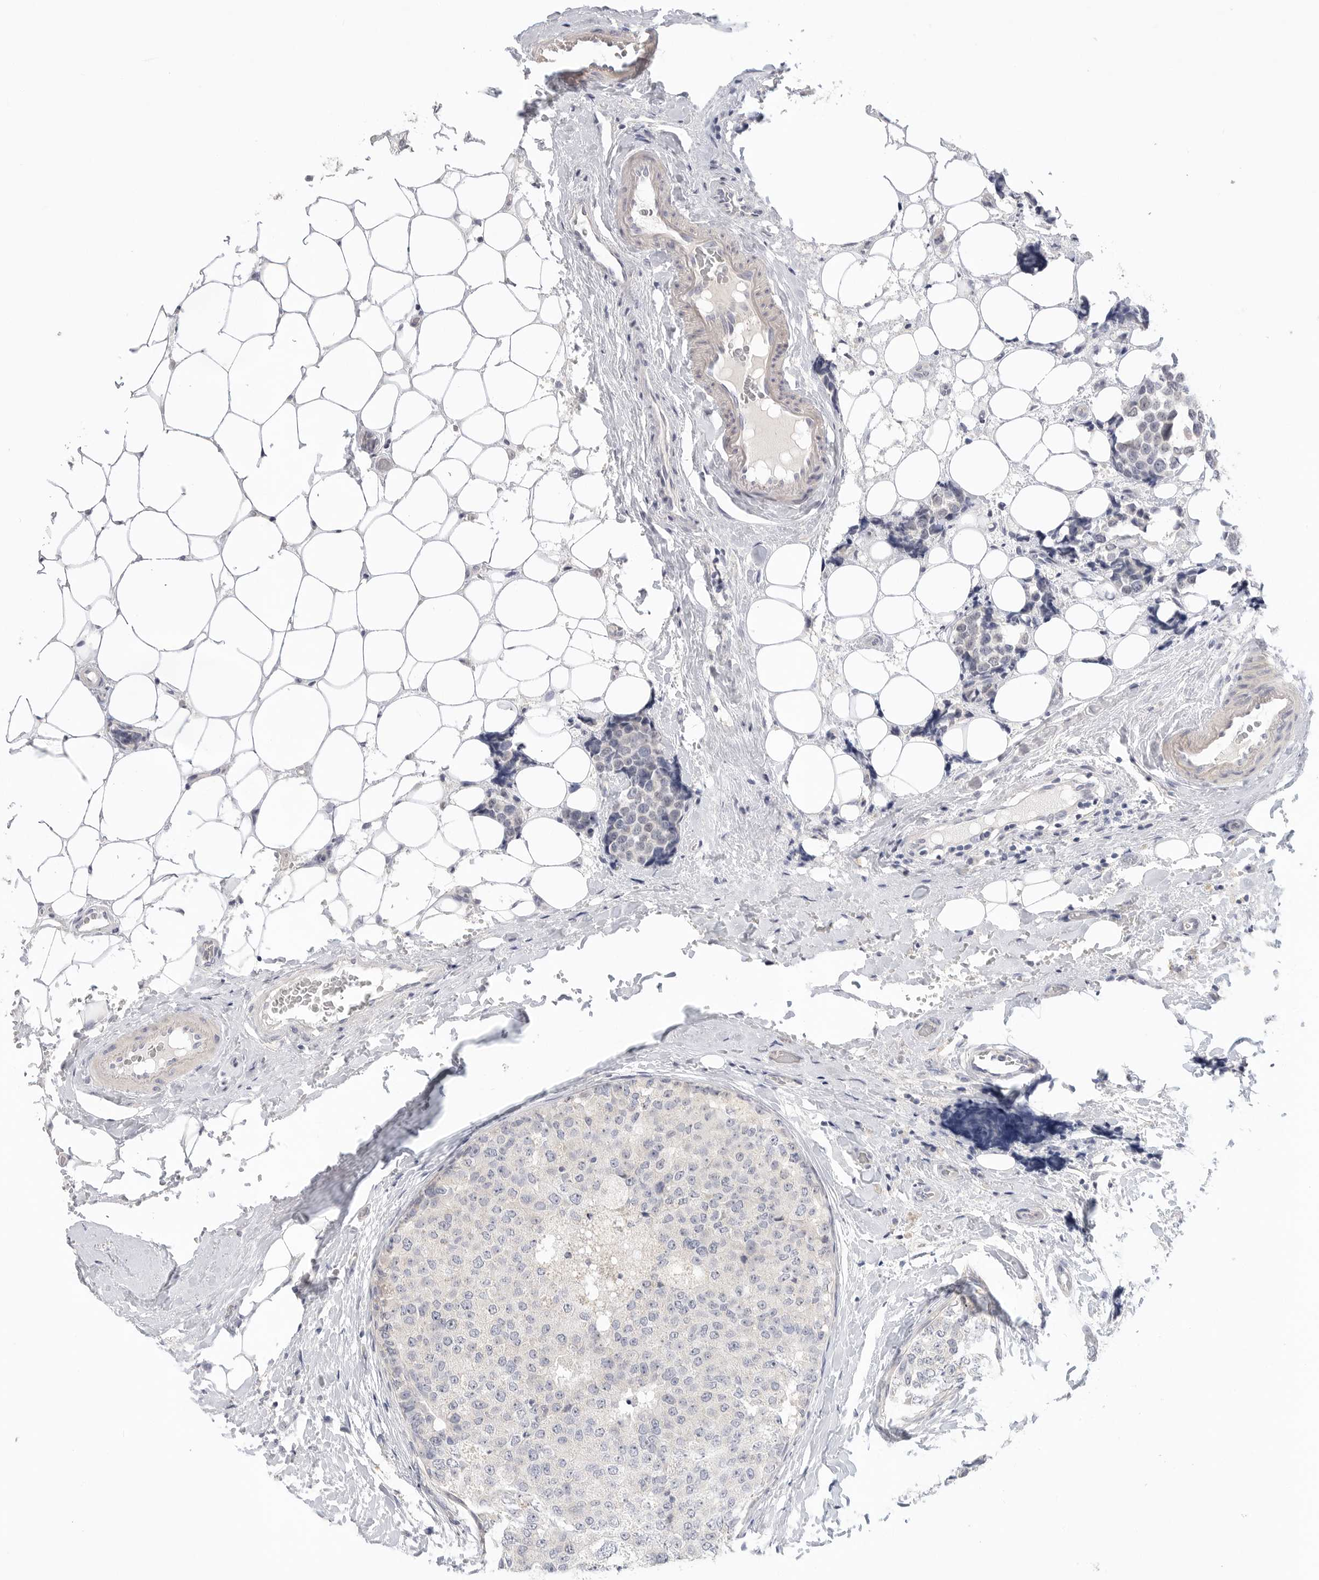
{"staining": {"intensity": "negative", "quantity": "none", "location": "none"}, "tissue": "breast cancer", "cell_type": "Tumor cells", "image_type": "cancer", "snomed": [{"axis": "morphology", "description": "Normal tissue, NOS"}, {"axis": "morphology", "description": "Duct carcinoma"}, {"axis": "topography", "description": "Breast"}], "caption": "Breast infiltrating ductal carcinoma was stained to show a protein in brown. There is no significant staining in tumor cells. The staining was performed using DAB to visualize the protein expression in brown, while the nuclei were stained in blue with hematoxylin (Magnification: 20x).", "gene": "FBN2", "patient": {"sex": "female", "age": 43}}